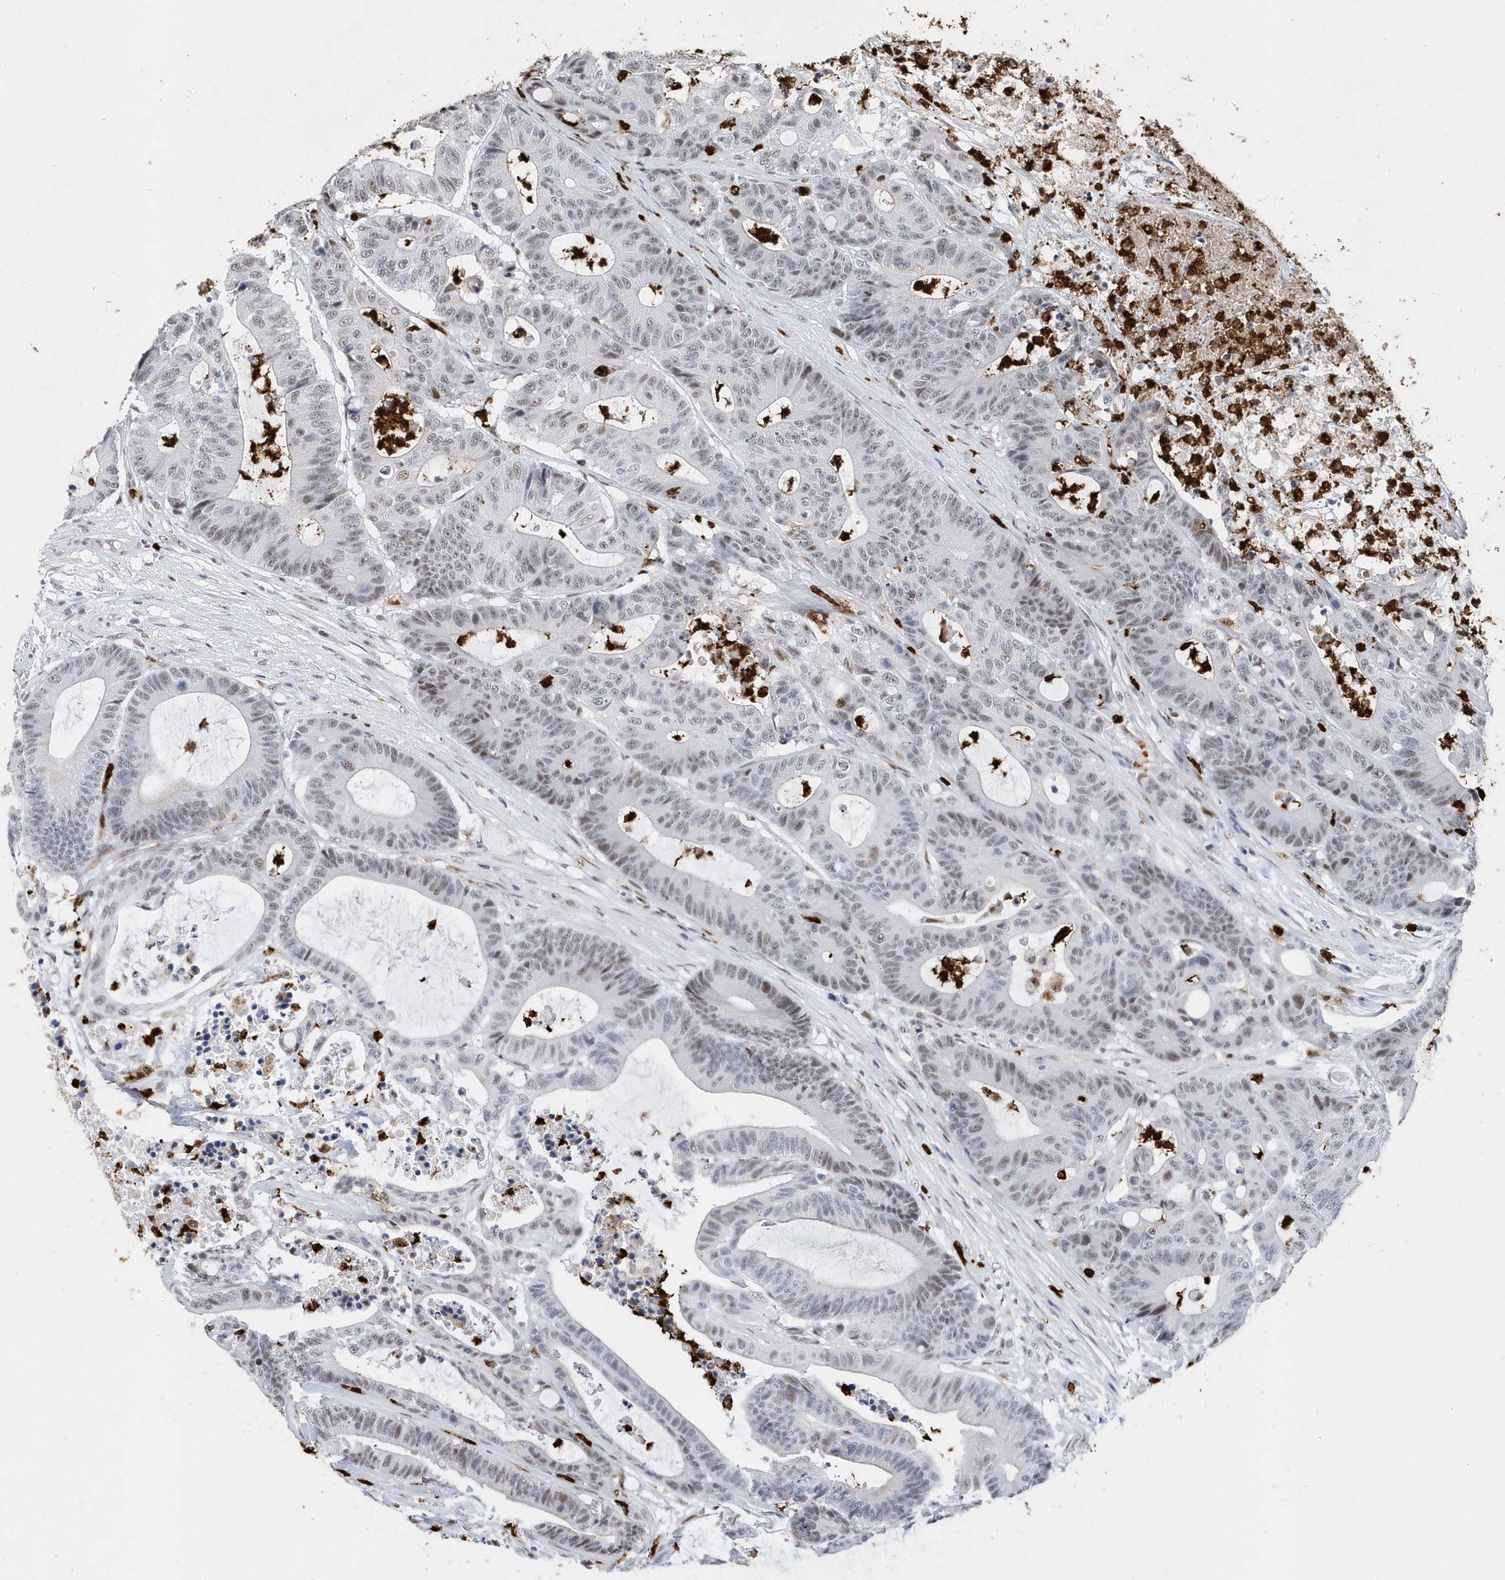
{"staining": {"intensity": "weak", "quantity": "25%-75%", "location": "nuclear"}, "tissue": "colorectal cancer", "cell_type": "Tumor cells", "image_type": "cancer", "snomed": [{"axis": "morphology", "description": "Adenocarcinoma, NOS"}, {"axis": "topography", "description": "Colon"}], "caption": "Tumor cells reveal low levels of weak nuclear staining in about 25%-75% of cells in human adenocarcinoma (colorectal). (Brightfield microscopy of DAB IHC at high magnification).", "gene": "RPP30", "patient": {"sex": "female", "age": 84}}